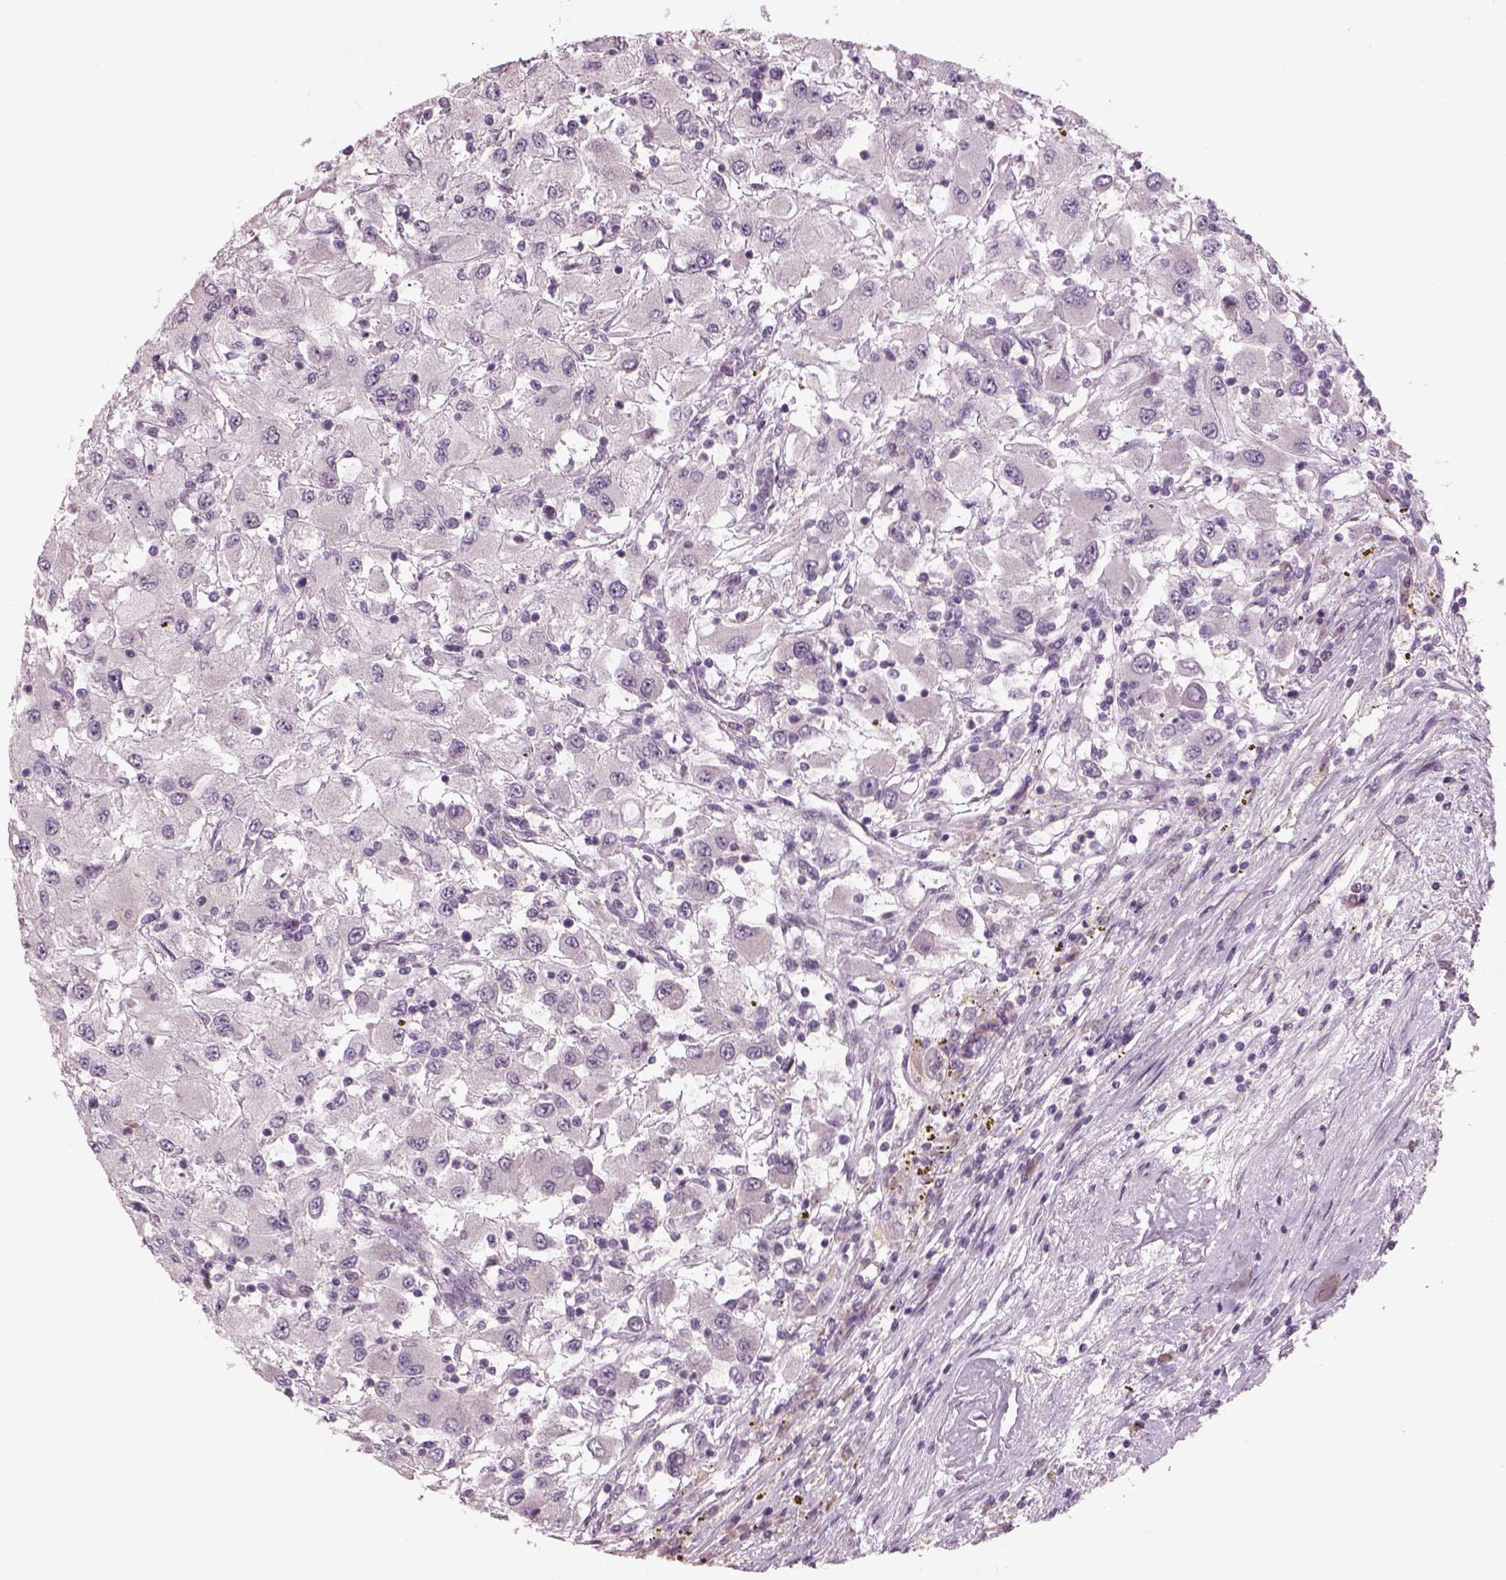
{"staining": {"intensity": "negative", "quantity": "none", "location": "none"}, "tissue": "renal cancer", "cell_type": "Tumor cells", "image_type": "cancer", "snomed": [{"axis": "morphology", "description": "Adenocarcinoma, NOS"}, {"axis": "topography", "description": "Kidney"}], "caption": "A photomicrograph of human renal cancer (adenocarcinoma) is negative for staining in tumor cells.", "gene": "PENK", "patient": {"sex": "female", "age": 67}}